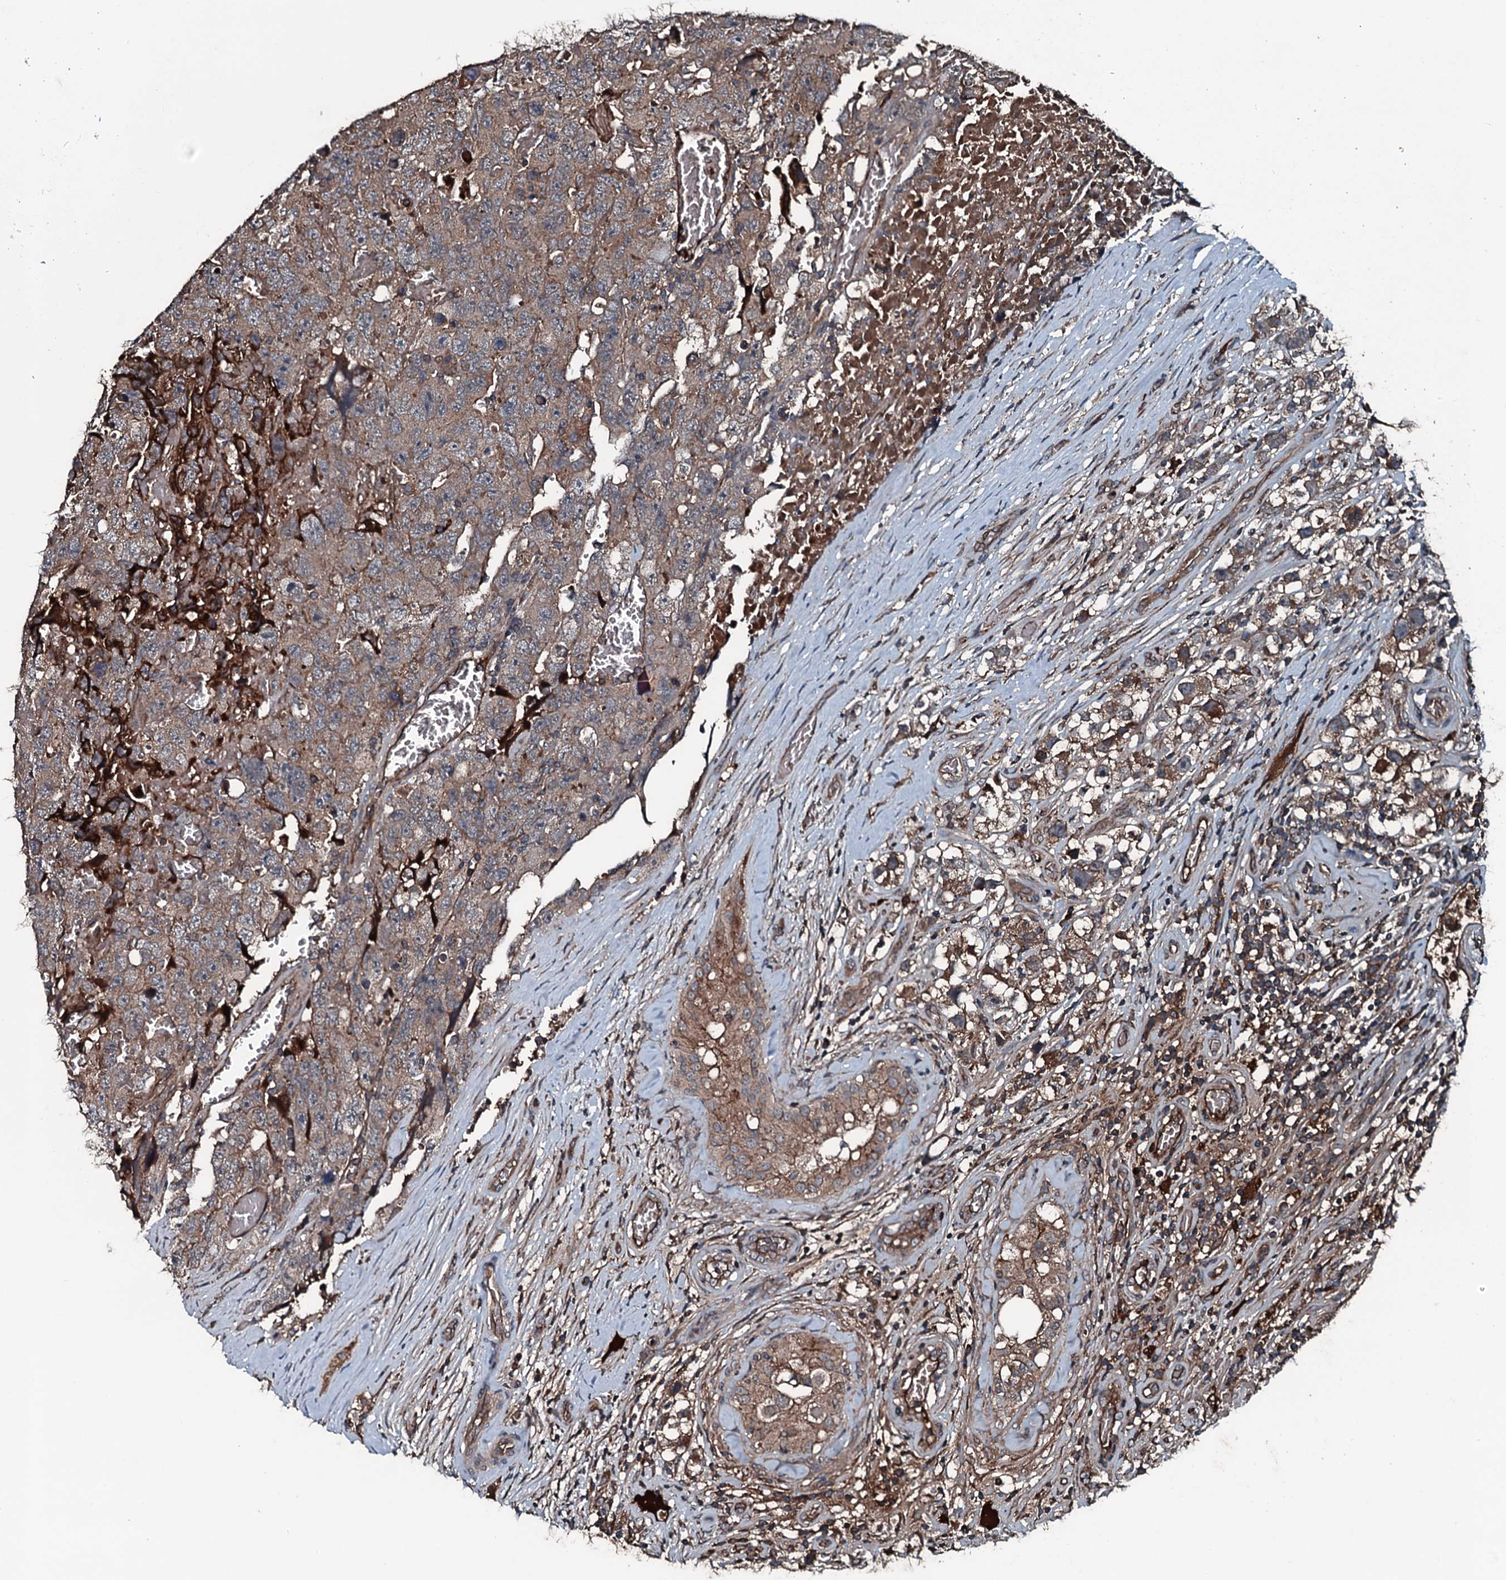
{"staining": {"intensity": "strong", "quantity": "25%-75%", "location": "cytoplasmic/membranous"}, "tissue": "testis cancer", "cell_type": "Tumor cells", "image_type": "cancer", "snomed": [{"axis": "morphology", "description": "Carcinoma, Embryonal, NOS"}, {"axis": "topography", "description": "Testis"}], "caption": "Immunohistochemistry (DAB) staining of human testis cancer displays strong cytoplasmic/membranous protein expression in approximately 25%-75% of tumor cells.", "gene": "TRIM7", "patient": {"sex": "male", "age": 45}}